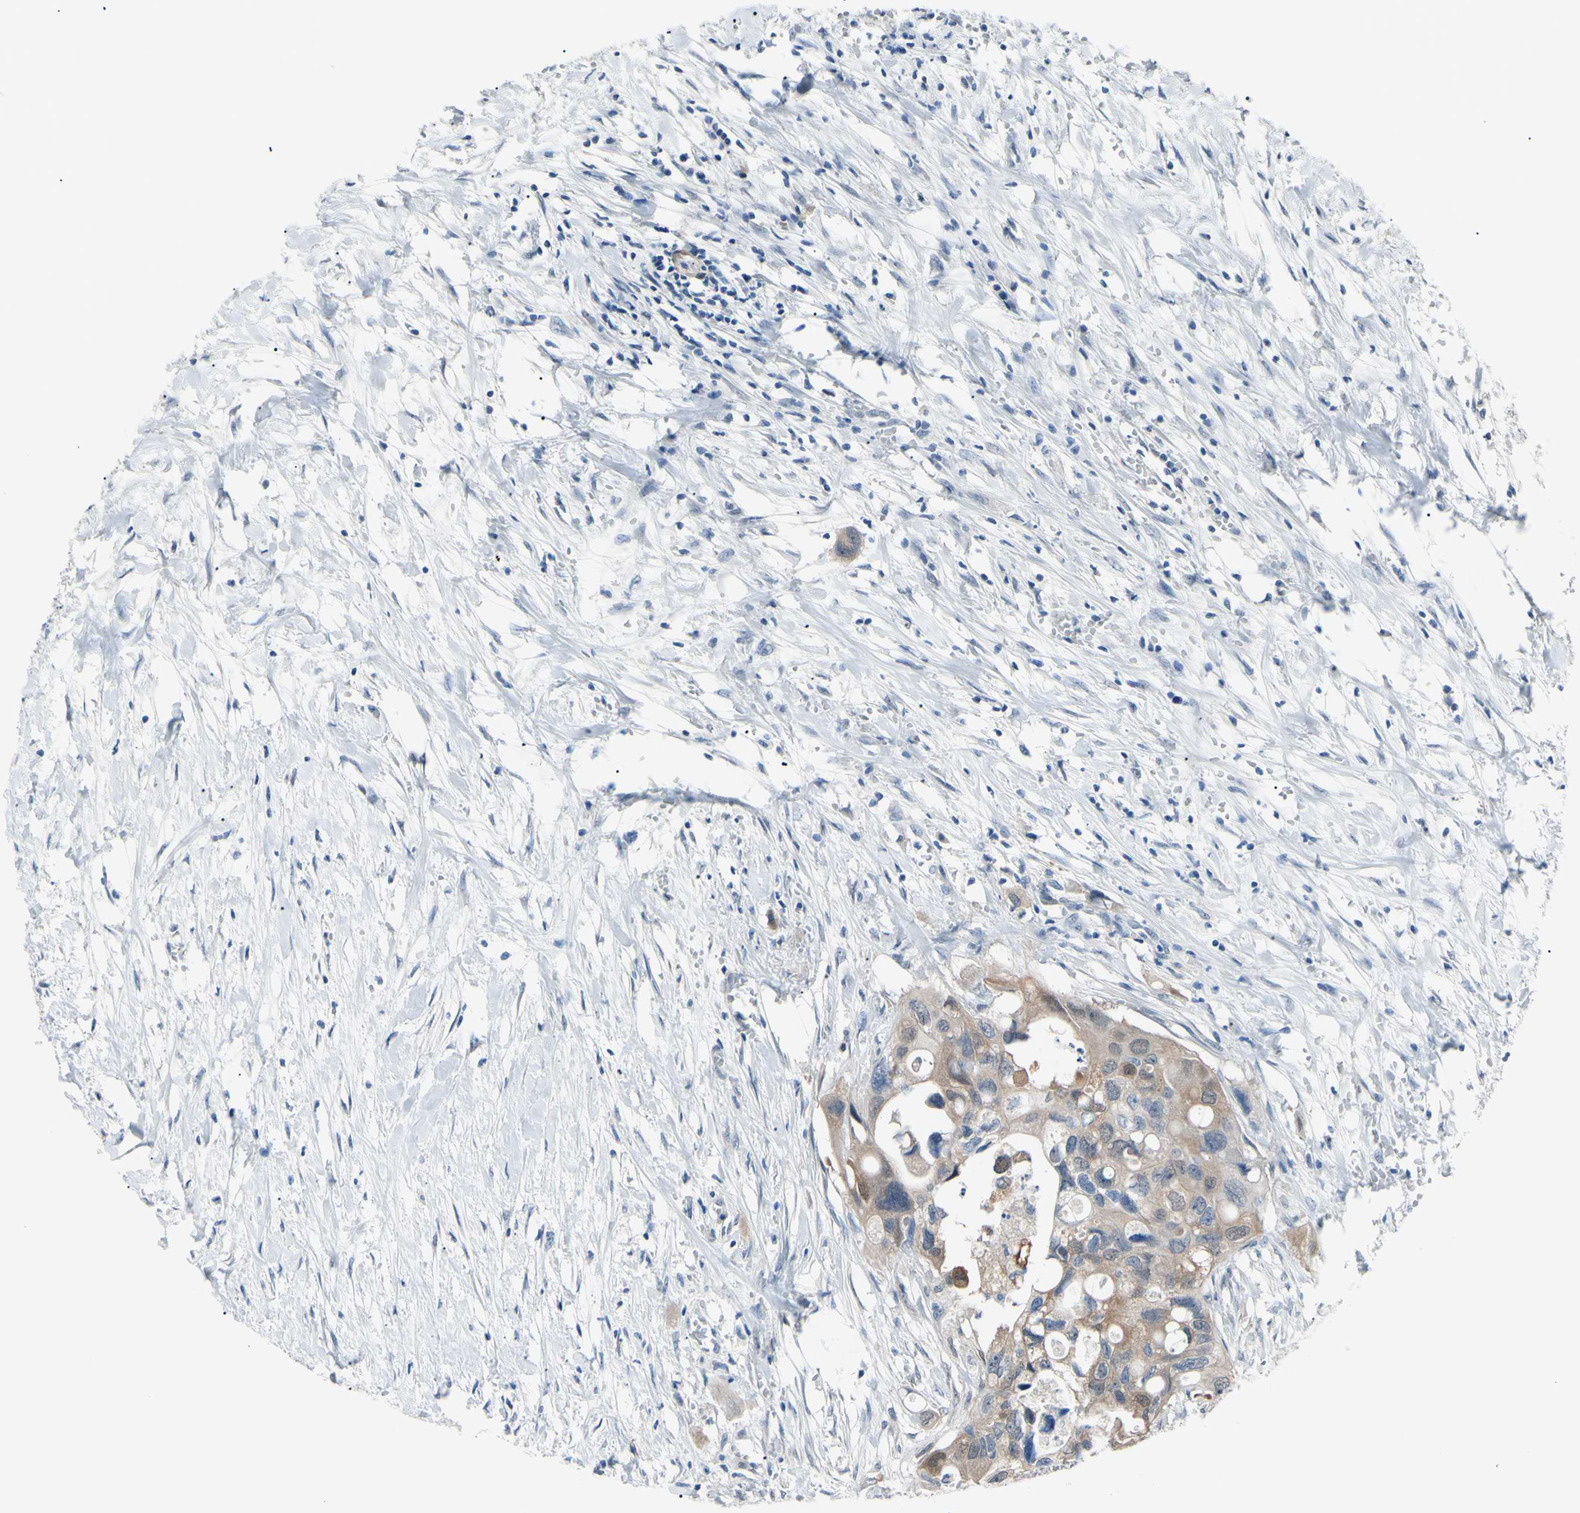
{"staining": {"intensity": "weak", "quantity": ">75%", "location": "cytoplasmic/membranous"}, "tissue": "colorectal cancer", "cell_type": "Tumor cells", "image_type": "cancer", "snomed": [{"axis": "morphology", "description": "Adenocarcinoma, NOS"}, {"axis": "topography", "description": "Colon"}], "caption": "Approximately >75% of tumor cells in human colorectal adenocarcinoma exhibit weak cytoplasmic/membranous protein expression as visualized by brown immunohistochemical staining.", "gene": "NOL3", "patient": {"sex": "female", "age": 57}}